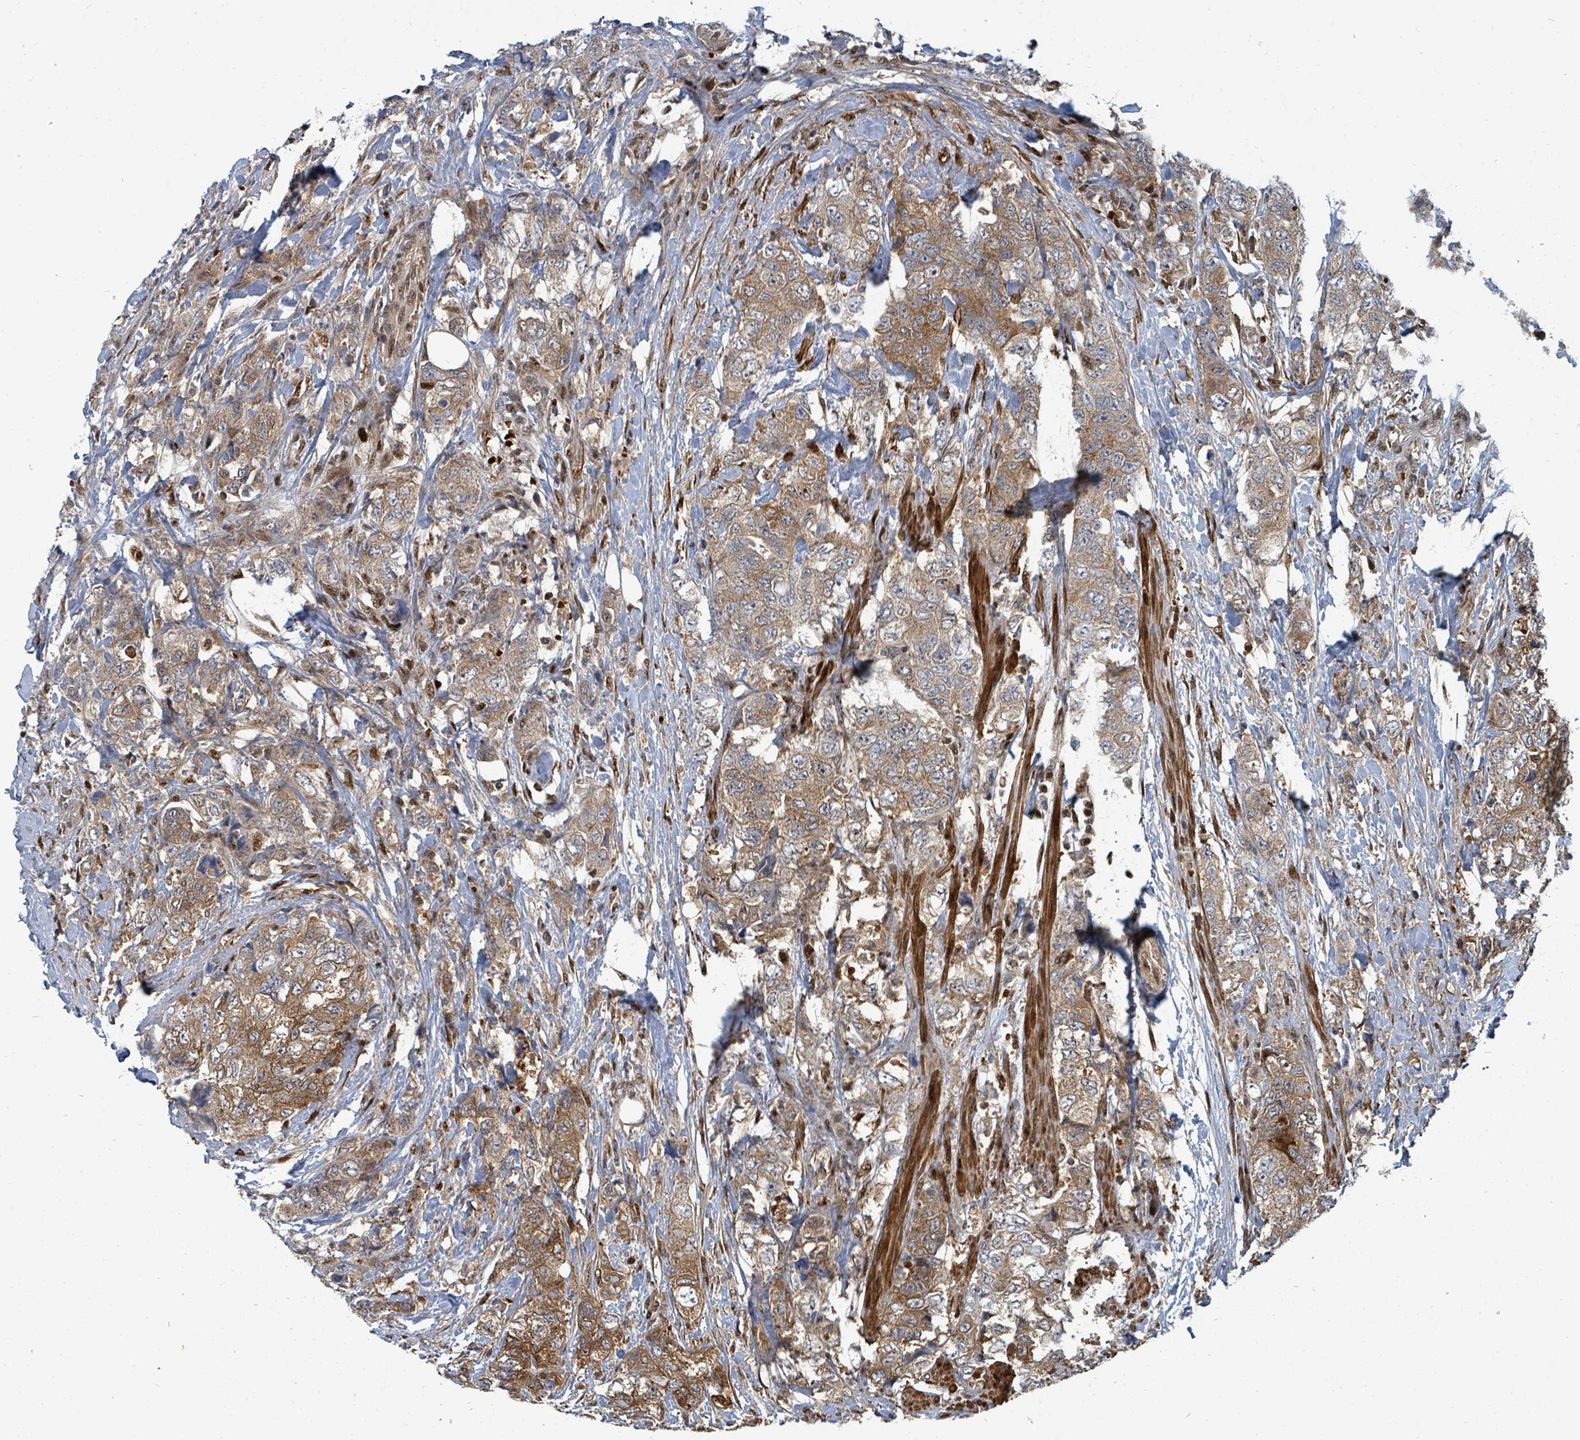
{"staining": {"intensity": "moderate", "quantity": ">75%", "location": "cytoplasmic/membranous"}, "tissue": "urothelial cancer", "cell_type": "Tumor cells", "image_type": "cancer", "snomed": [{"axis": "morphology", "description": "Urothelial carcinoma, High grade"}, {"axis": "topography", "description": "Urinary bladder"}], "caption": "Urothelial cancer stained for a protein (brown) displays moderate cytoplasmic/membranous positive staining in about >75% of tumor cells.", "gene": "TRDMT1", "patient": {"sex": "female", "age": 78}}